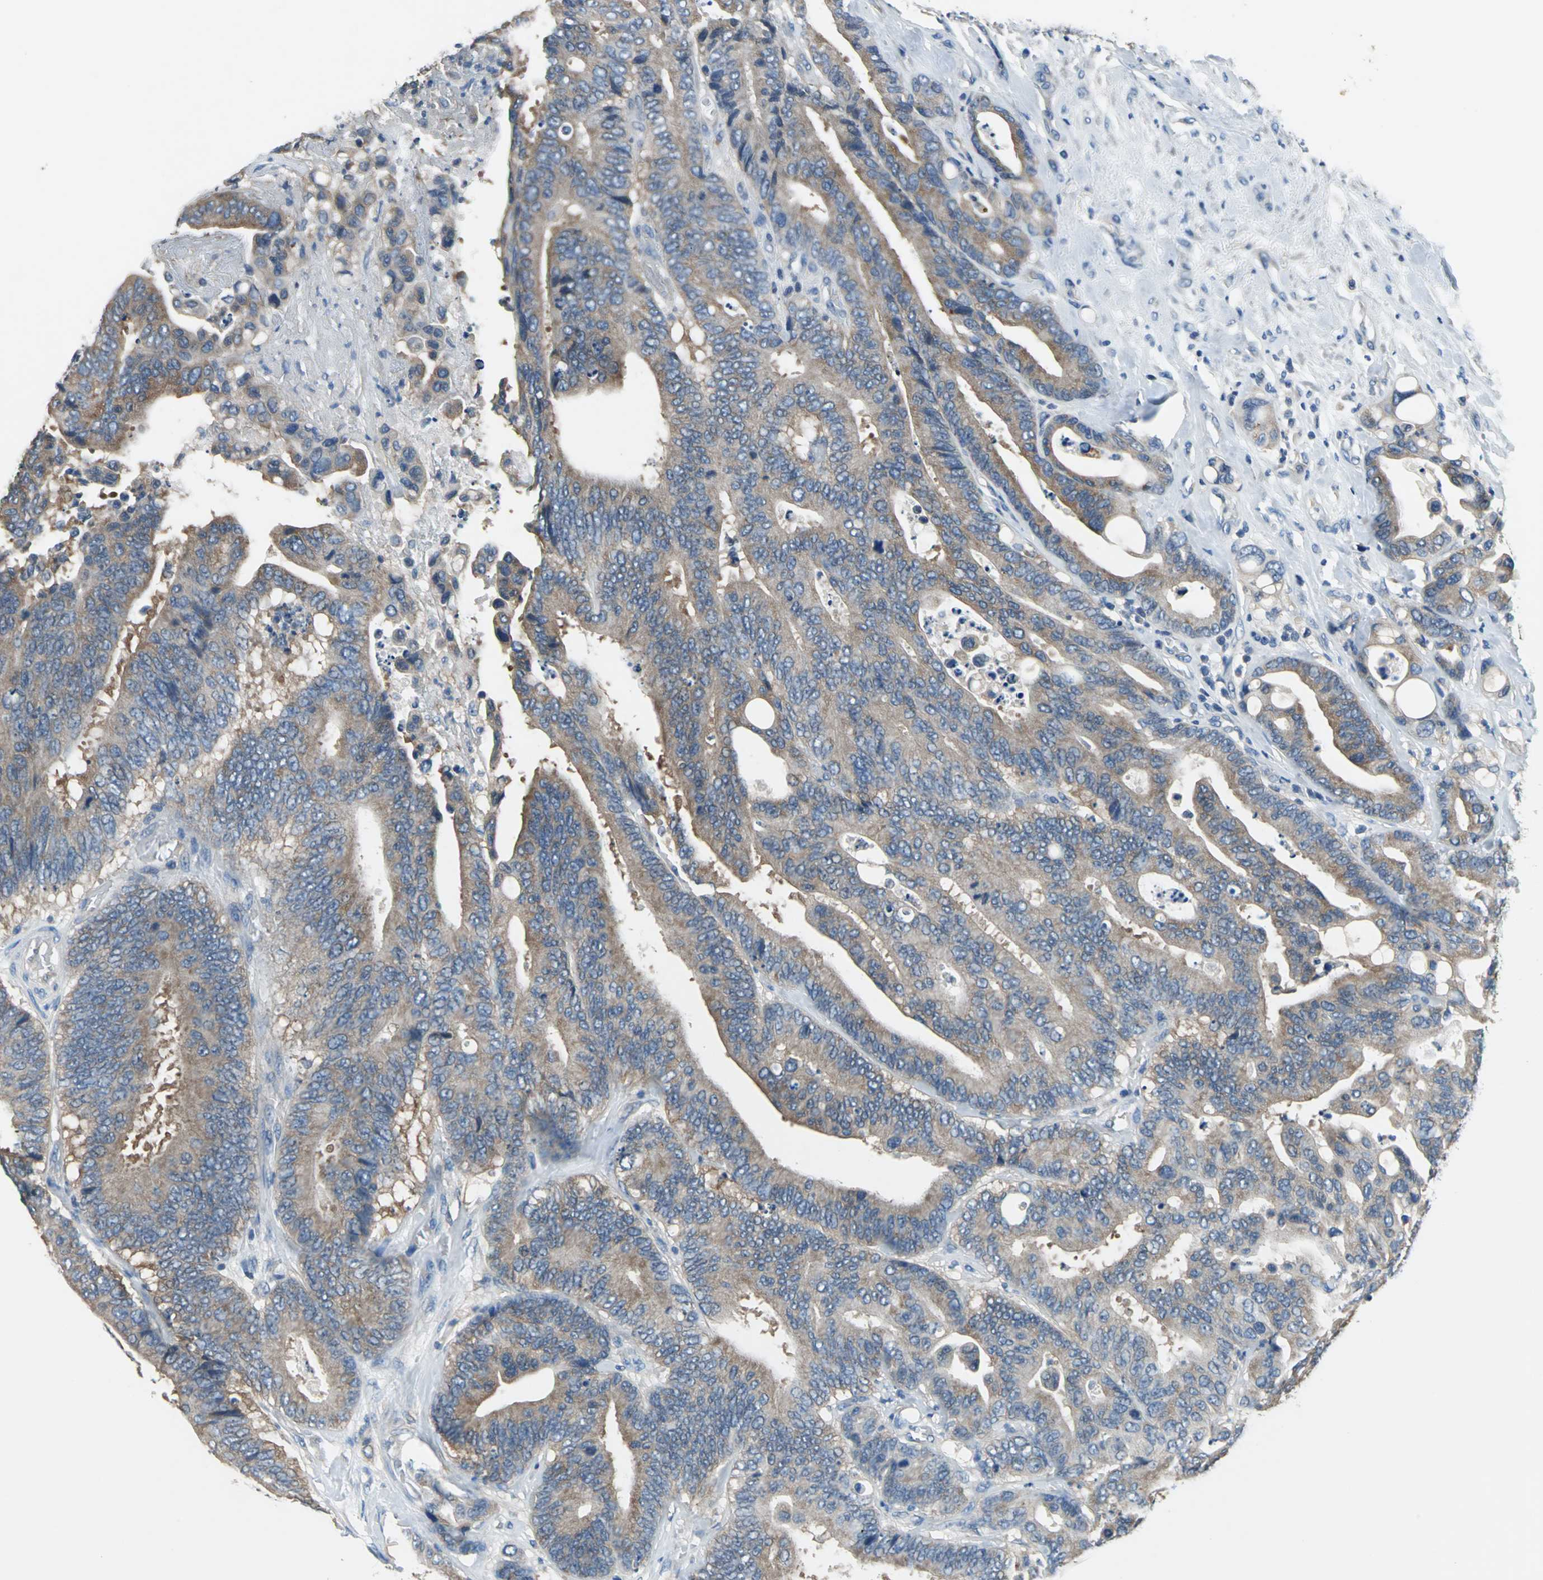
{"staining": {"intensity": "weak", "quantity": ">75%", "location": "cytoplasmic/membranous"}, "tissue": "colorectal cancer", "cell_type": "Tumor cells", "image_type": "cancer", "snomed": [{"axis": "morphology", "description": "Normal tissue, NOS"}, {"axis": "morphology", "description": "Adenocarcinoma, NOS"}, {"axis": "topography", "description": "Colon"}], "caption": "High-power microscopy captured an immunohistochemistry (IHC) micrograph of colorectal cancer, revealing weak cytoplasmic/membranous positivity in about >75% of tumor cells.", "gene": "PRKCA", "patient": {"sex": "male", "age": 82}}